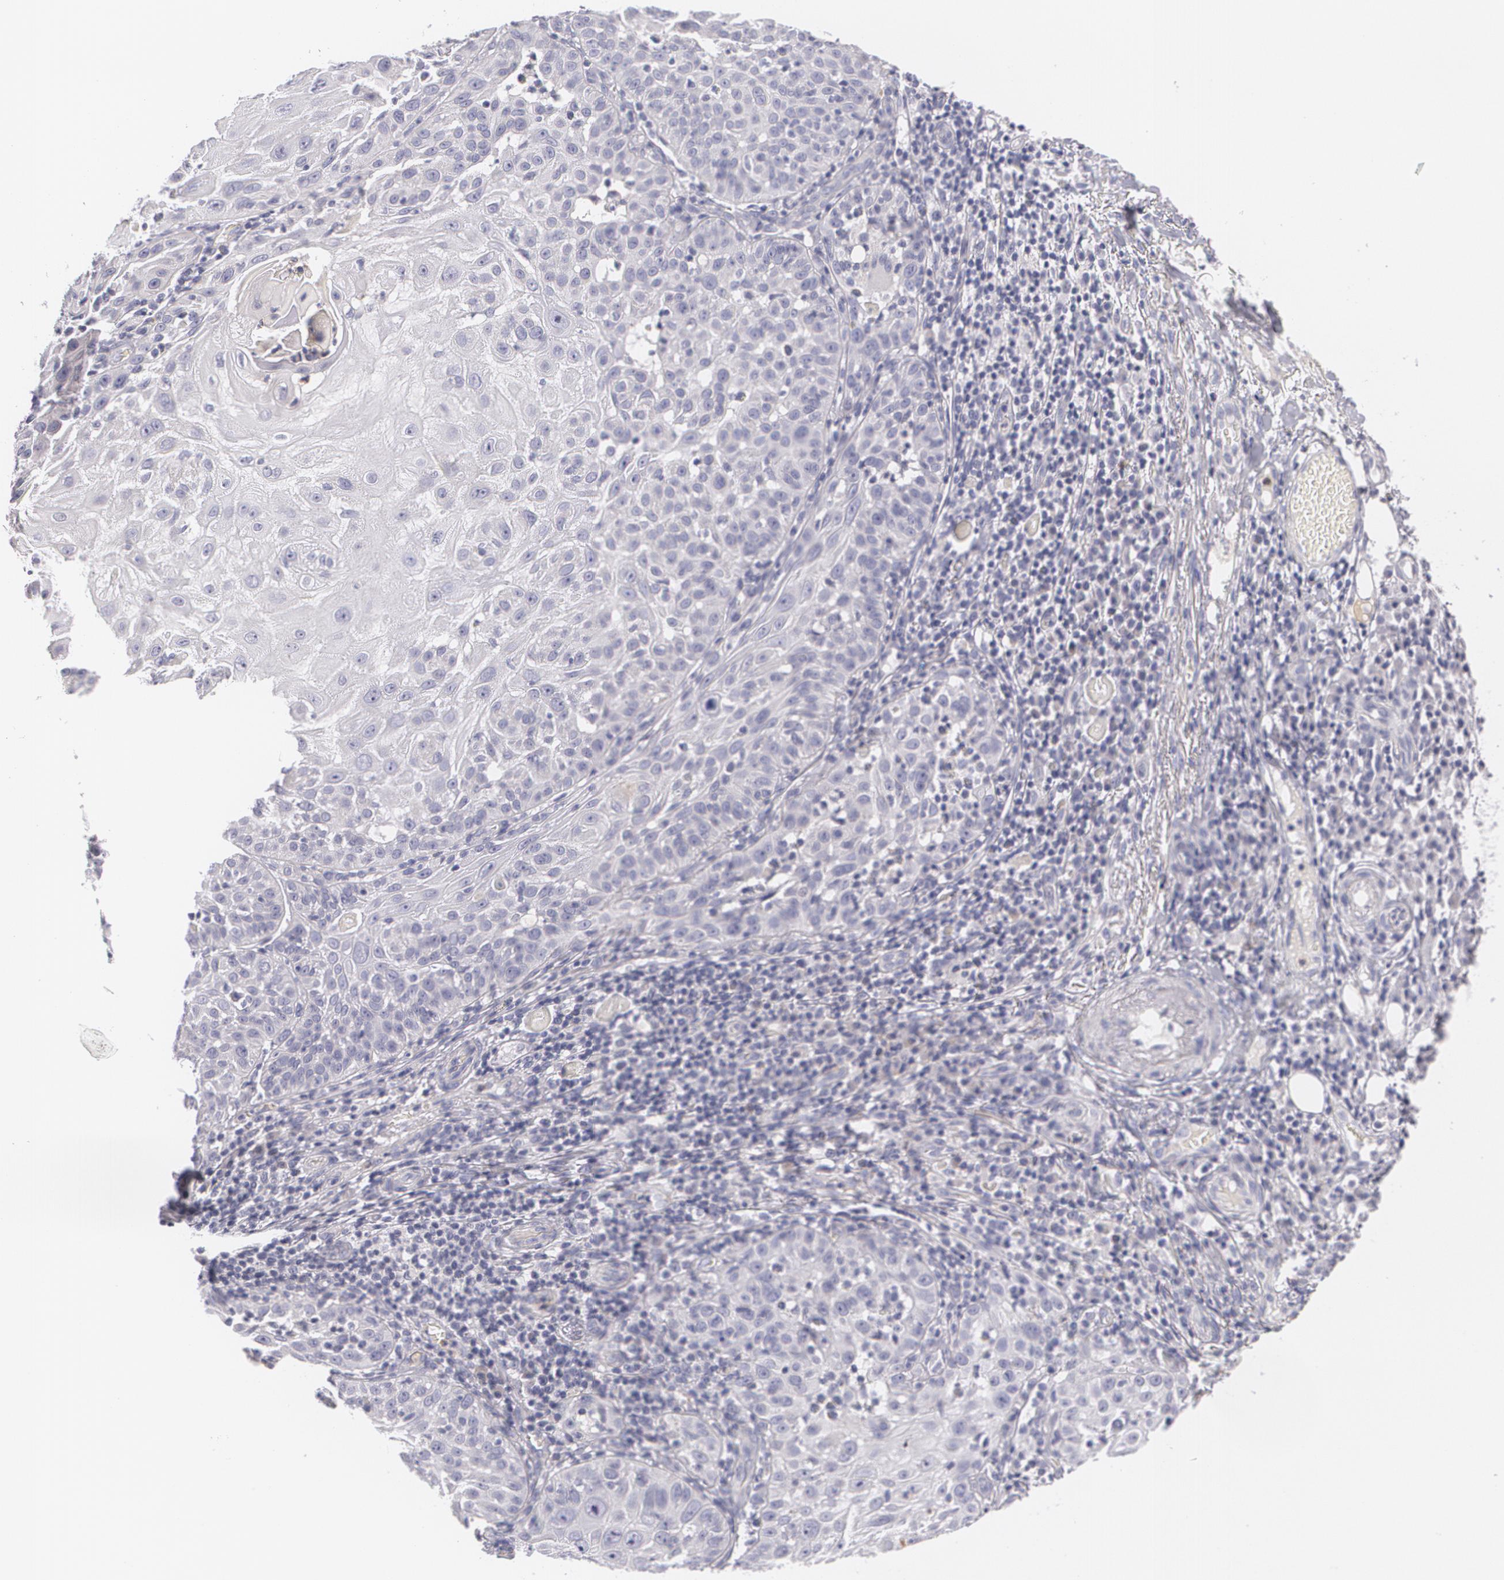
{"staining": {"intensity": "negative", "quantity": "none", "location": "none"}, "tissue": "skin cancer", "cell_type": "Tumor cells", "image_type": "cancer", "snomed": [{"axis": "morphology", "description": "Squamous cell carcinoma, NOS"}, {"axis": "topography", "description": "Skin"}], "caption": "A high-resolution image shows immunohistochemistry (IHC) staining of skin cancer (squamous cell carcinoma), which demonstrates no significant staining in tumor cells. (DAB immunohistochemistry (IHC) with hematoxylin counter stain).", "gene": "FAM181A", "patient": {"sex": "female", "age": 89}}